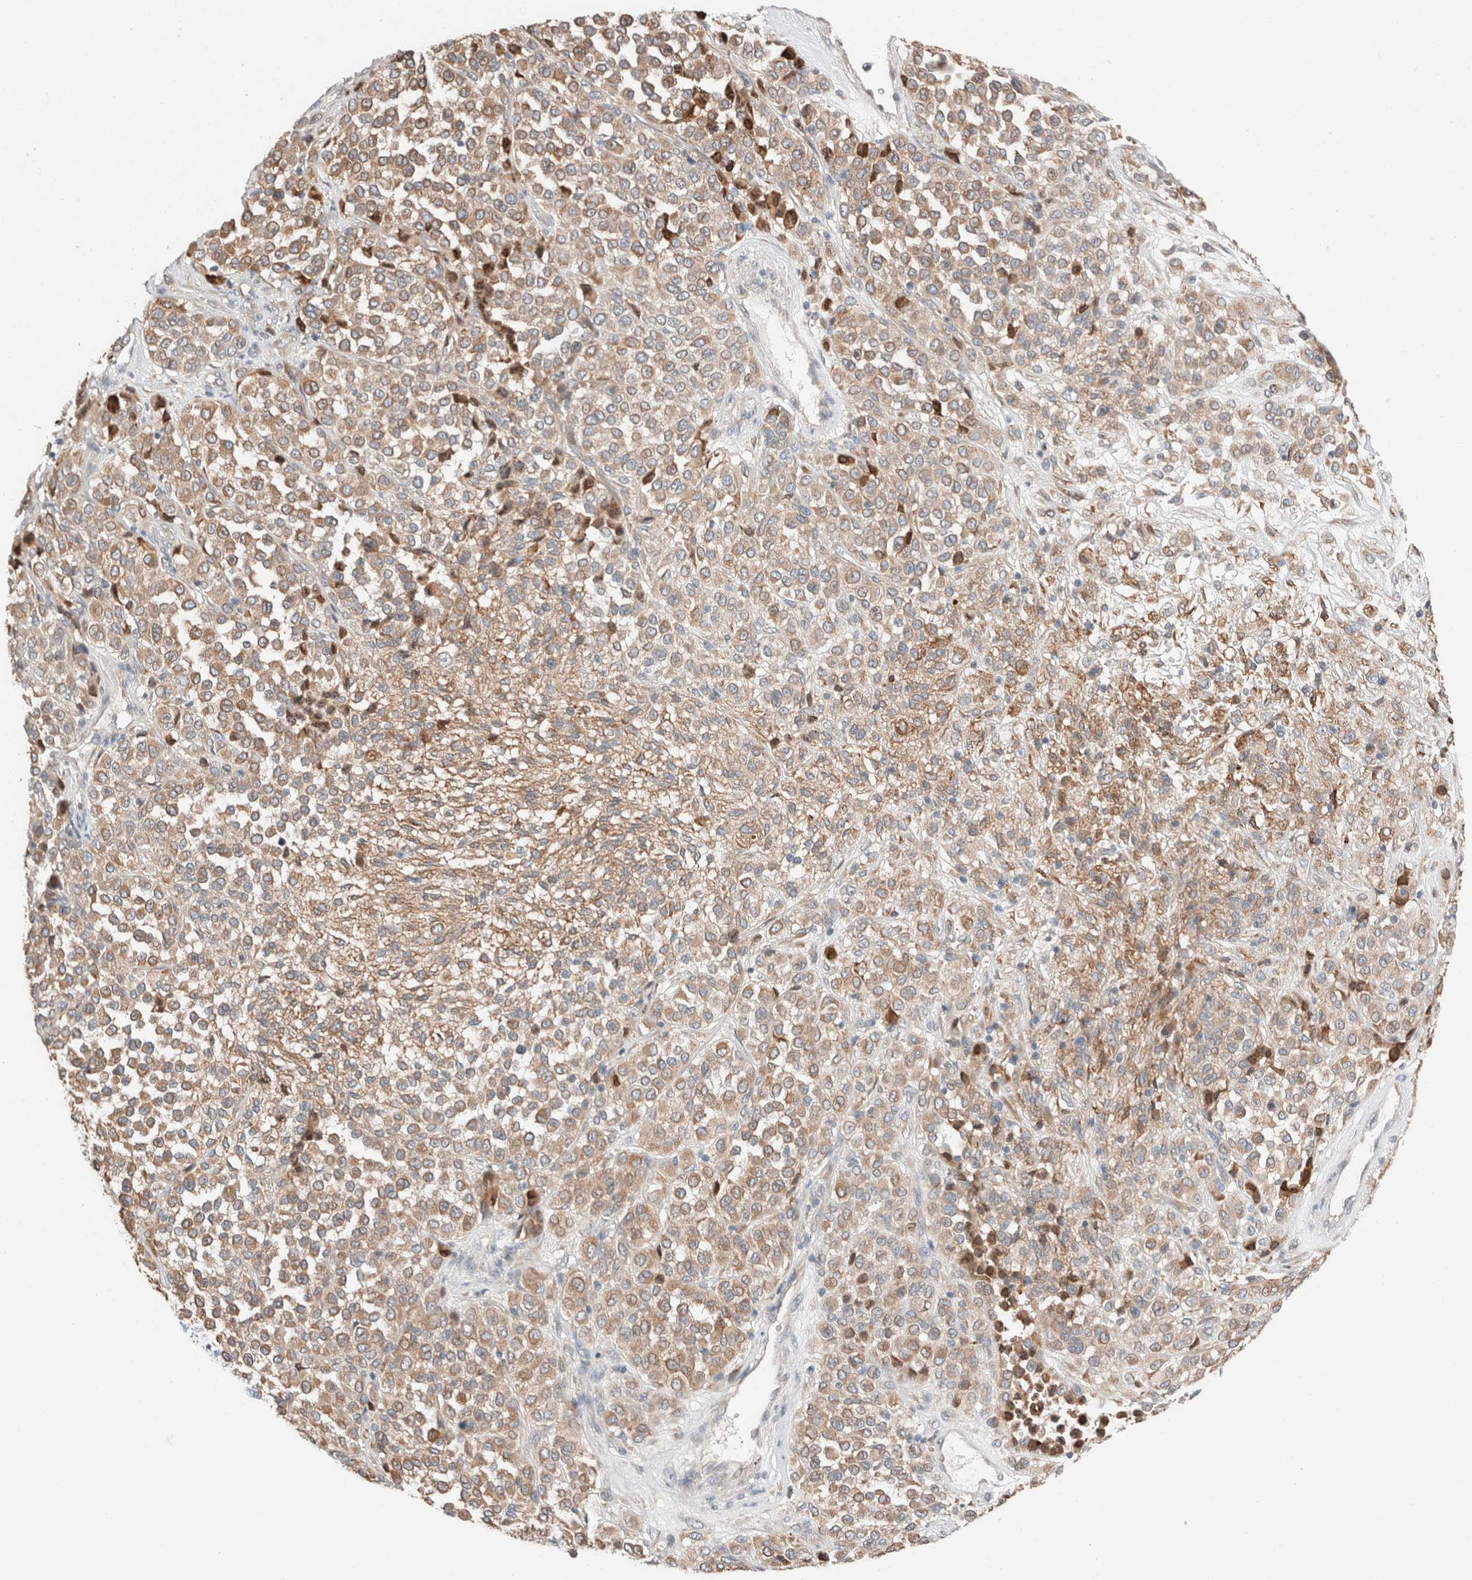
{"staining": {"intensity": "weak", "quantity": ">75%", "location": "cytoplasmic/membranous"}, "tissue": "melanoma", "cell_type": "Tumor cells", "image_type": "cancer", "snomed": [{"axis": "morphology", "description": "Malignant melanoma, Metastatic site"}, {"axis": "topography", "description": "Pancreas"}], "caption": "This micrograph exhibits malignant melanoma (metastatic site) stained with IHC to label a protein in brown. The cytoplasmic/membranous of tumor cells show weak positivity for the protein. Nuclei are counter-stained blue.", "gene": "PCM1", "patient": {"sex": "female", "age": 30}}